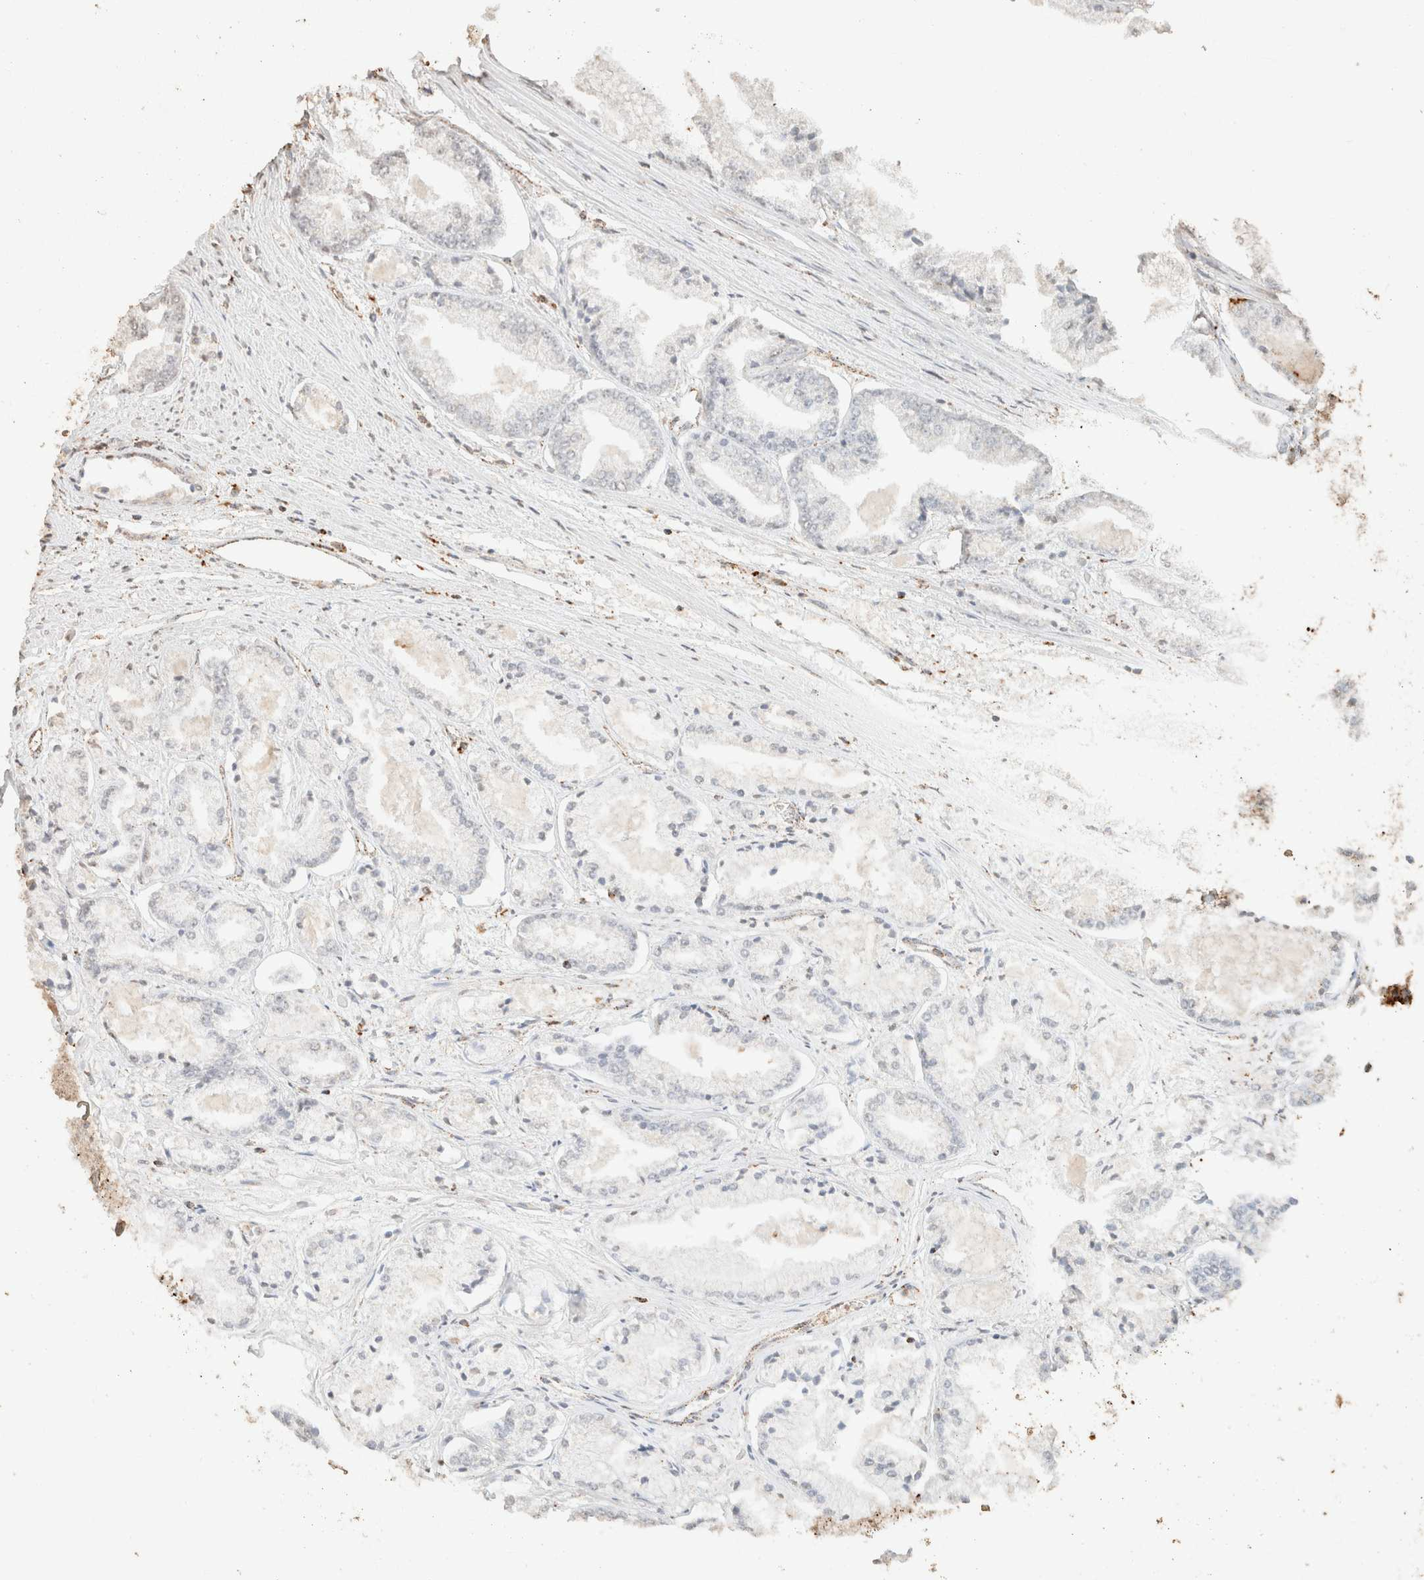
{"staining": {"intensity": "negative", "quantity": "none", "location": "none"}, "tissue": "prostate cancer", "cell_type": "Tumor cells", "image_type": "cancer", "snomed": [{"axis": "morphology", "description": "Adenocarcinoma, Low grade"}, {"axis": "topography", "description": "Prostate"}], "caption": "The immunohistochemistry (IHC) histopathology image has no significant expression in tumor cells of prostate adenocarcinoma (low-grade) tissue.", "gene": "CTSC", "patient": {"sex": "male", "age": 52}}